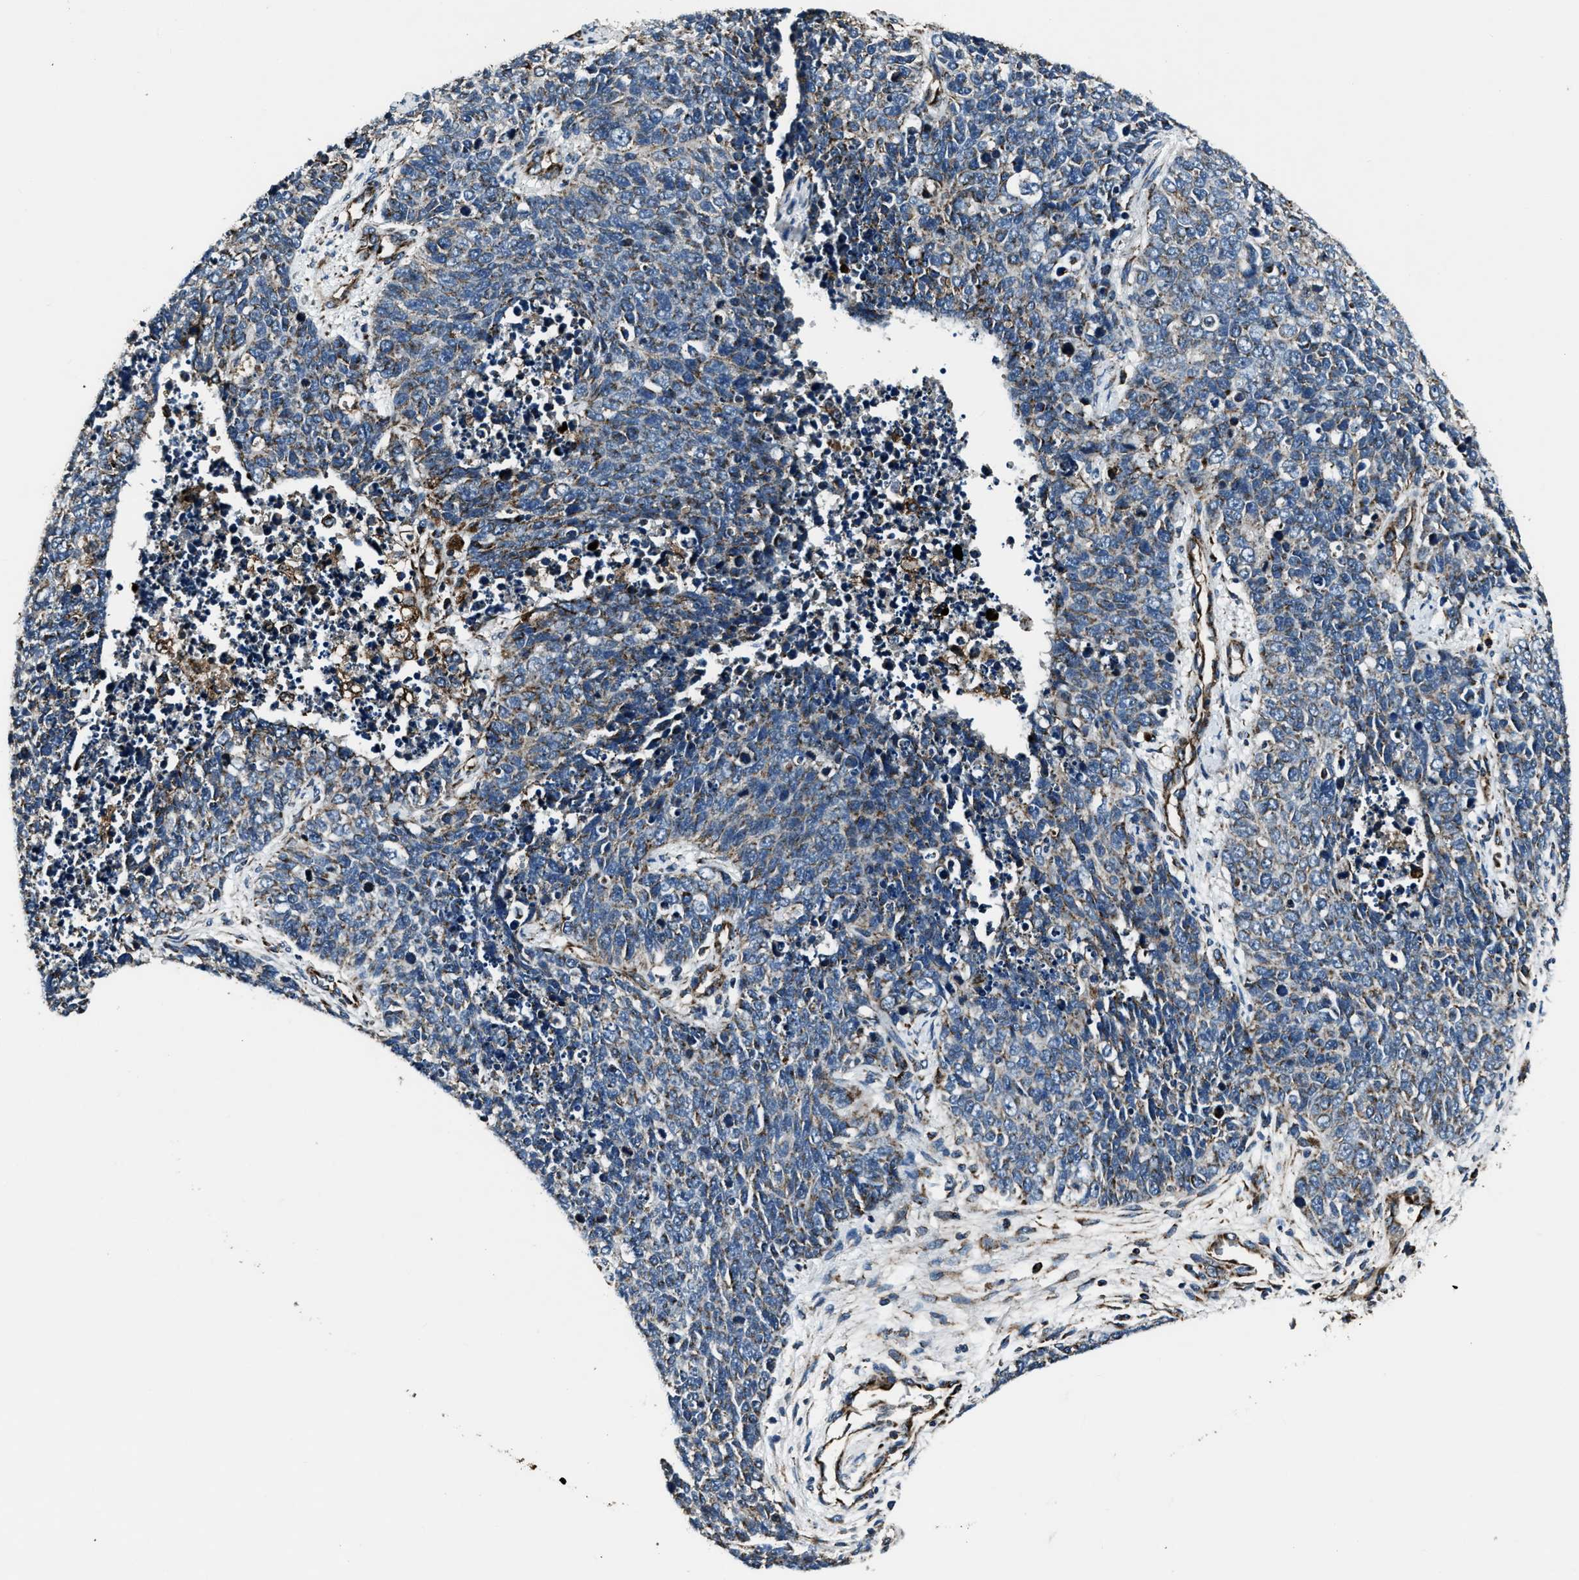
{"staining": {"intensity": "weak", "quantity": "25%-75%", "location": "cytoplasmic/membranous"}, "tissue": "cervical cancer", "cell_type": "Tumor cells", "image_type": "cancer", "snomed": [{"axis": "morphology", "description": "Squamous cell carcinoma, NOS"}, {"axis": "topography", "description": "Cervix"}], "caption": "The image exhibits staining of cervical cancer (squamous cell carcinoma), revealing weak cytoplasmic/membranous protein positivity (brown color) within tumor cells.", "gene": "OGDH", "patient": {"sex": "female", "age": 63}}